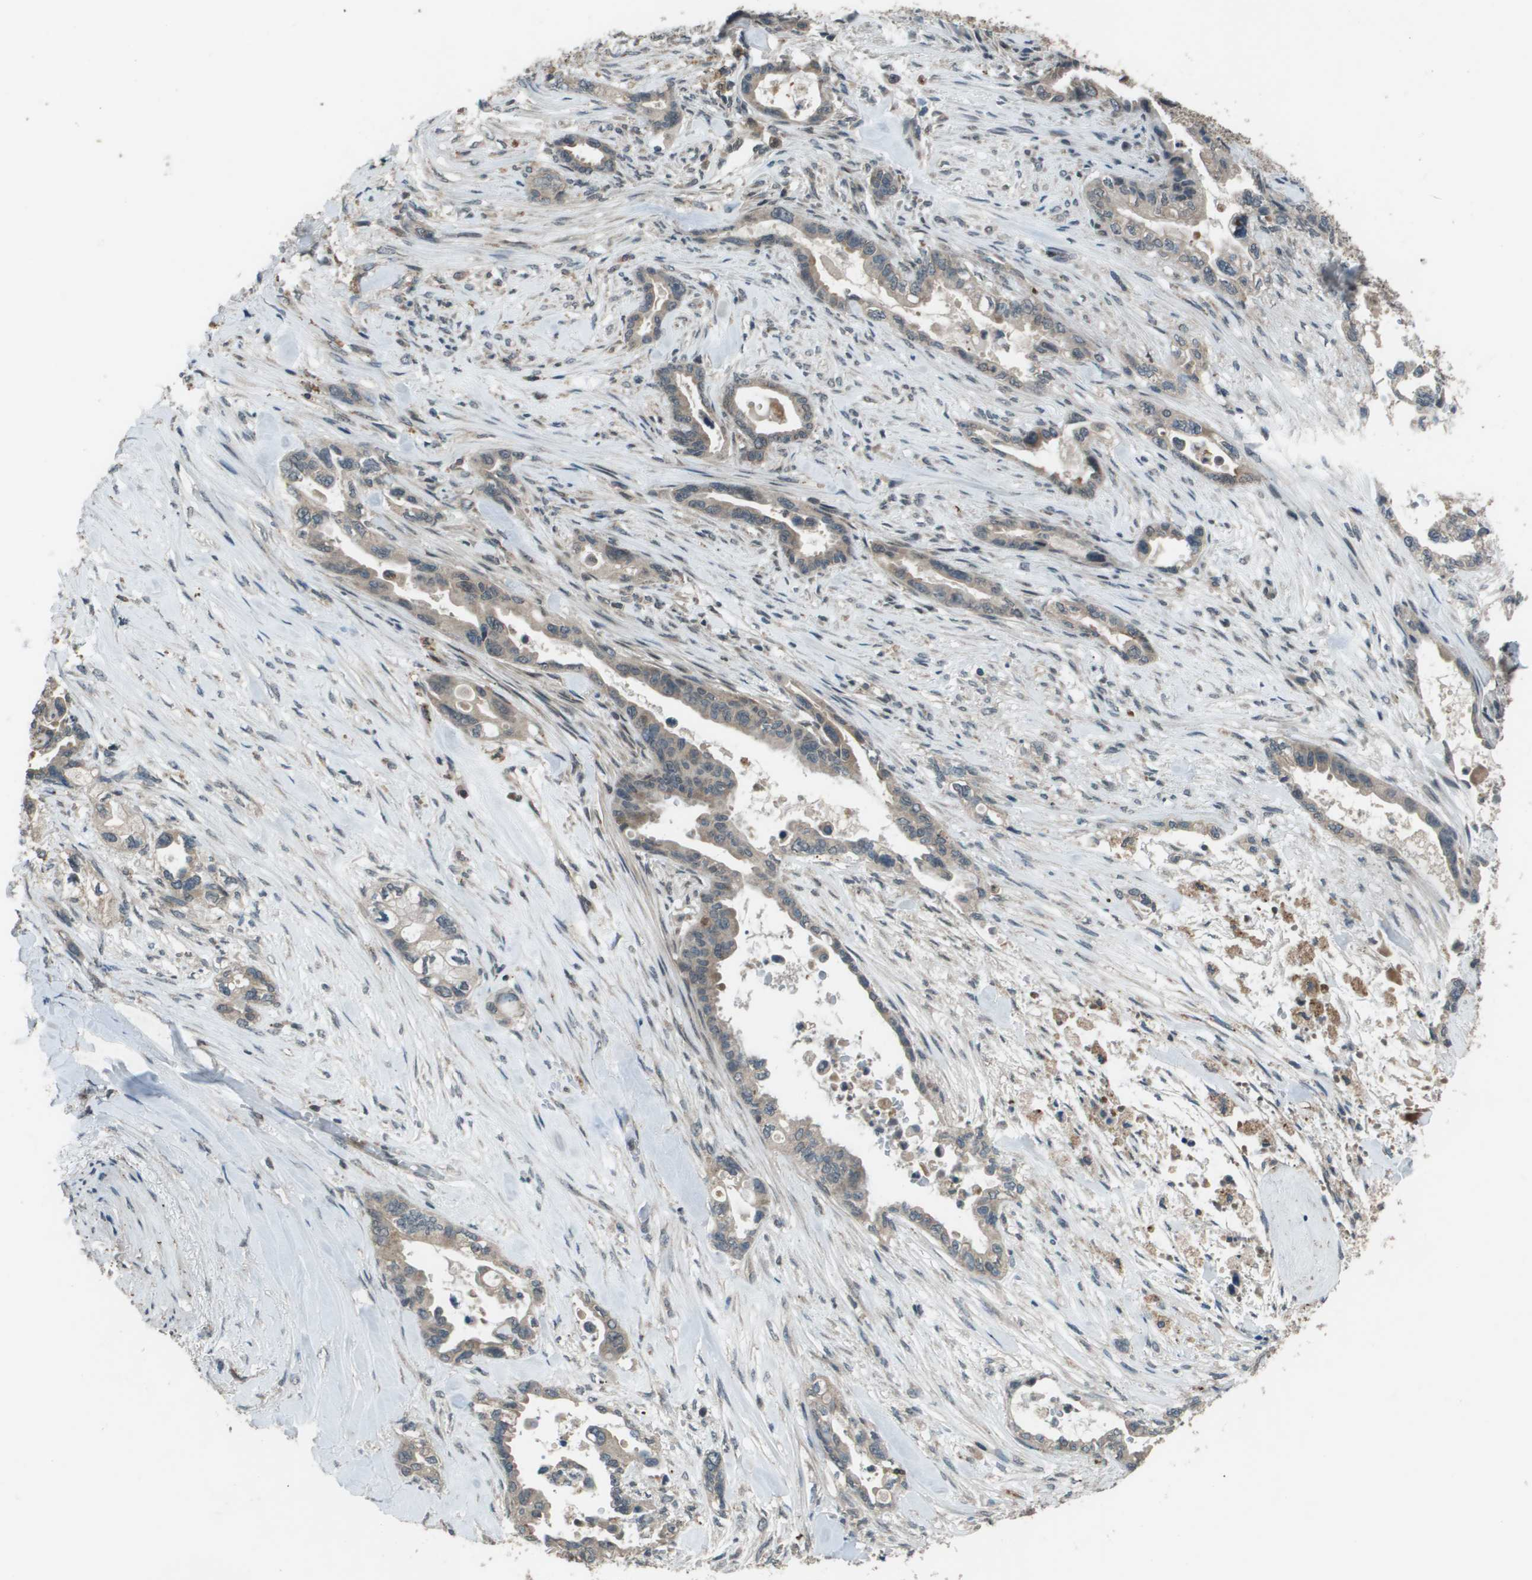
{"staining": {"intensity": "negative", "quantity": "none", "location": "none"}, "tissue": "pancreatic cancer", "cell_type": "Tumor cells", "image_type": "cancer", "snomed": [{"axis": "morphology", "description": "Adenocarcinoma, NOS"}, {"axis": "topography", "description": "Pancreas"}], "caption": "Histopathology image shows no protein positivity in tumor cells of pancreatic cancer (adenocarcinoma) tissue. (Brightfield microscopy of DAB immunohistochemistry (IHC) at high magnification).", "gene": "GOSR2", "patient": {"sex": "male", "age": 70}}